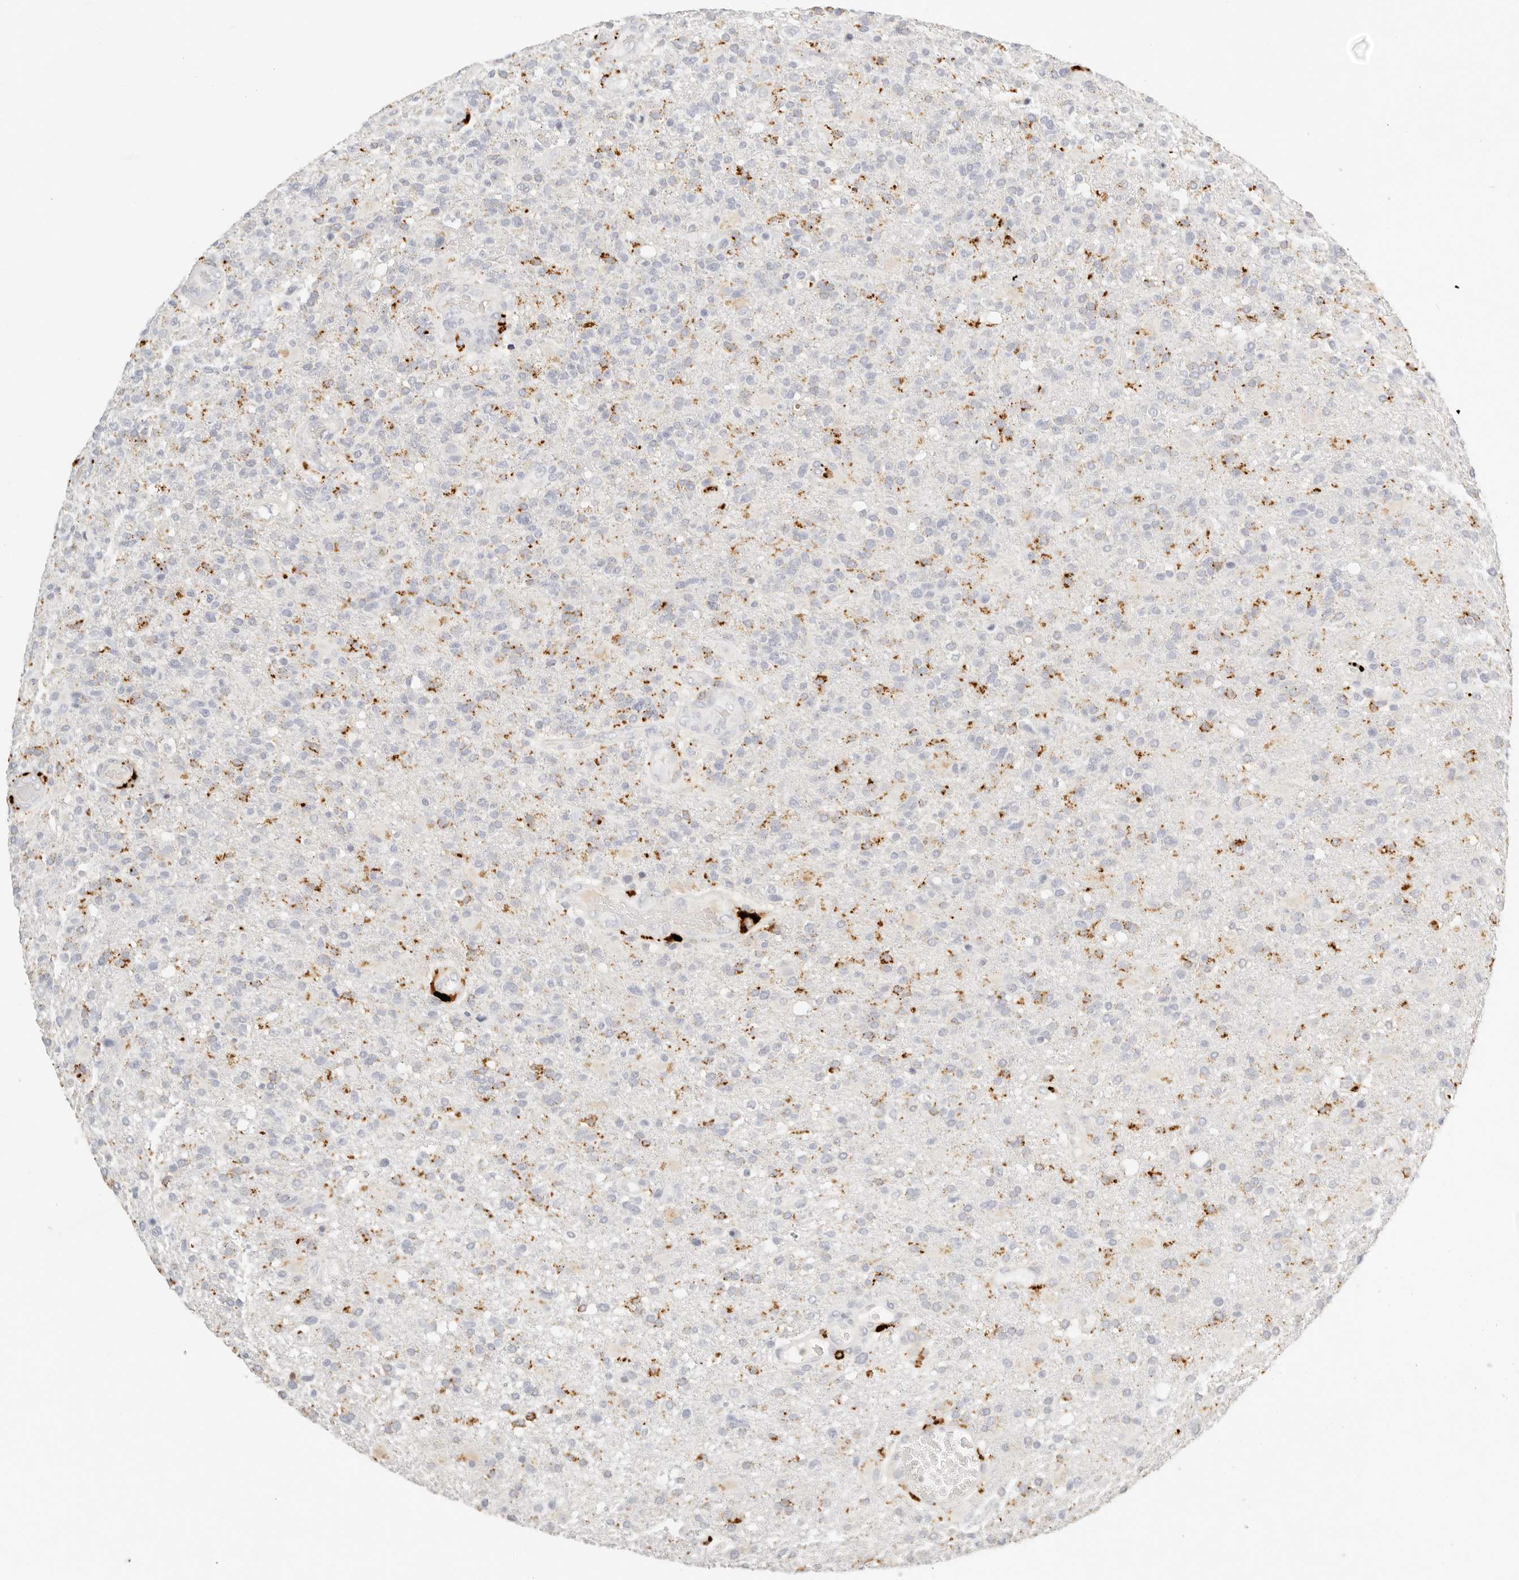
{"staining": {"intensity": "negative", "quantity": "none", "location": "none"}, "tissue": "glioma", "cell_type": "Tumor cells", "image_type": "cancer", "snomed": [{"axis": "morphology", "description": "Glioma, malignant, High grade"}, {"axis": "topography", "description": "Brain"}], "caption": "High magnification brightfield microscopy of malignant glioma (high-grade) stained with DAB (3,3'-diaminobenzidine) (brown) and counterstained with hematoxylin (blue): tumor cells show no significant expression.", "gene": "RNASET2", "patient": {"sex": "male", "age": 72}}